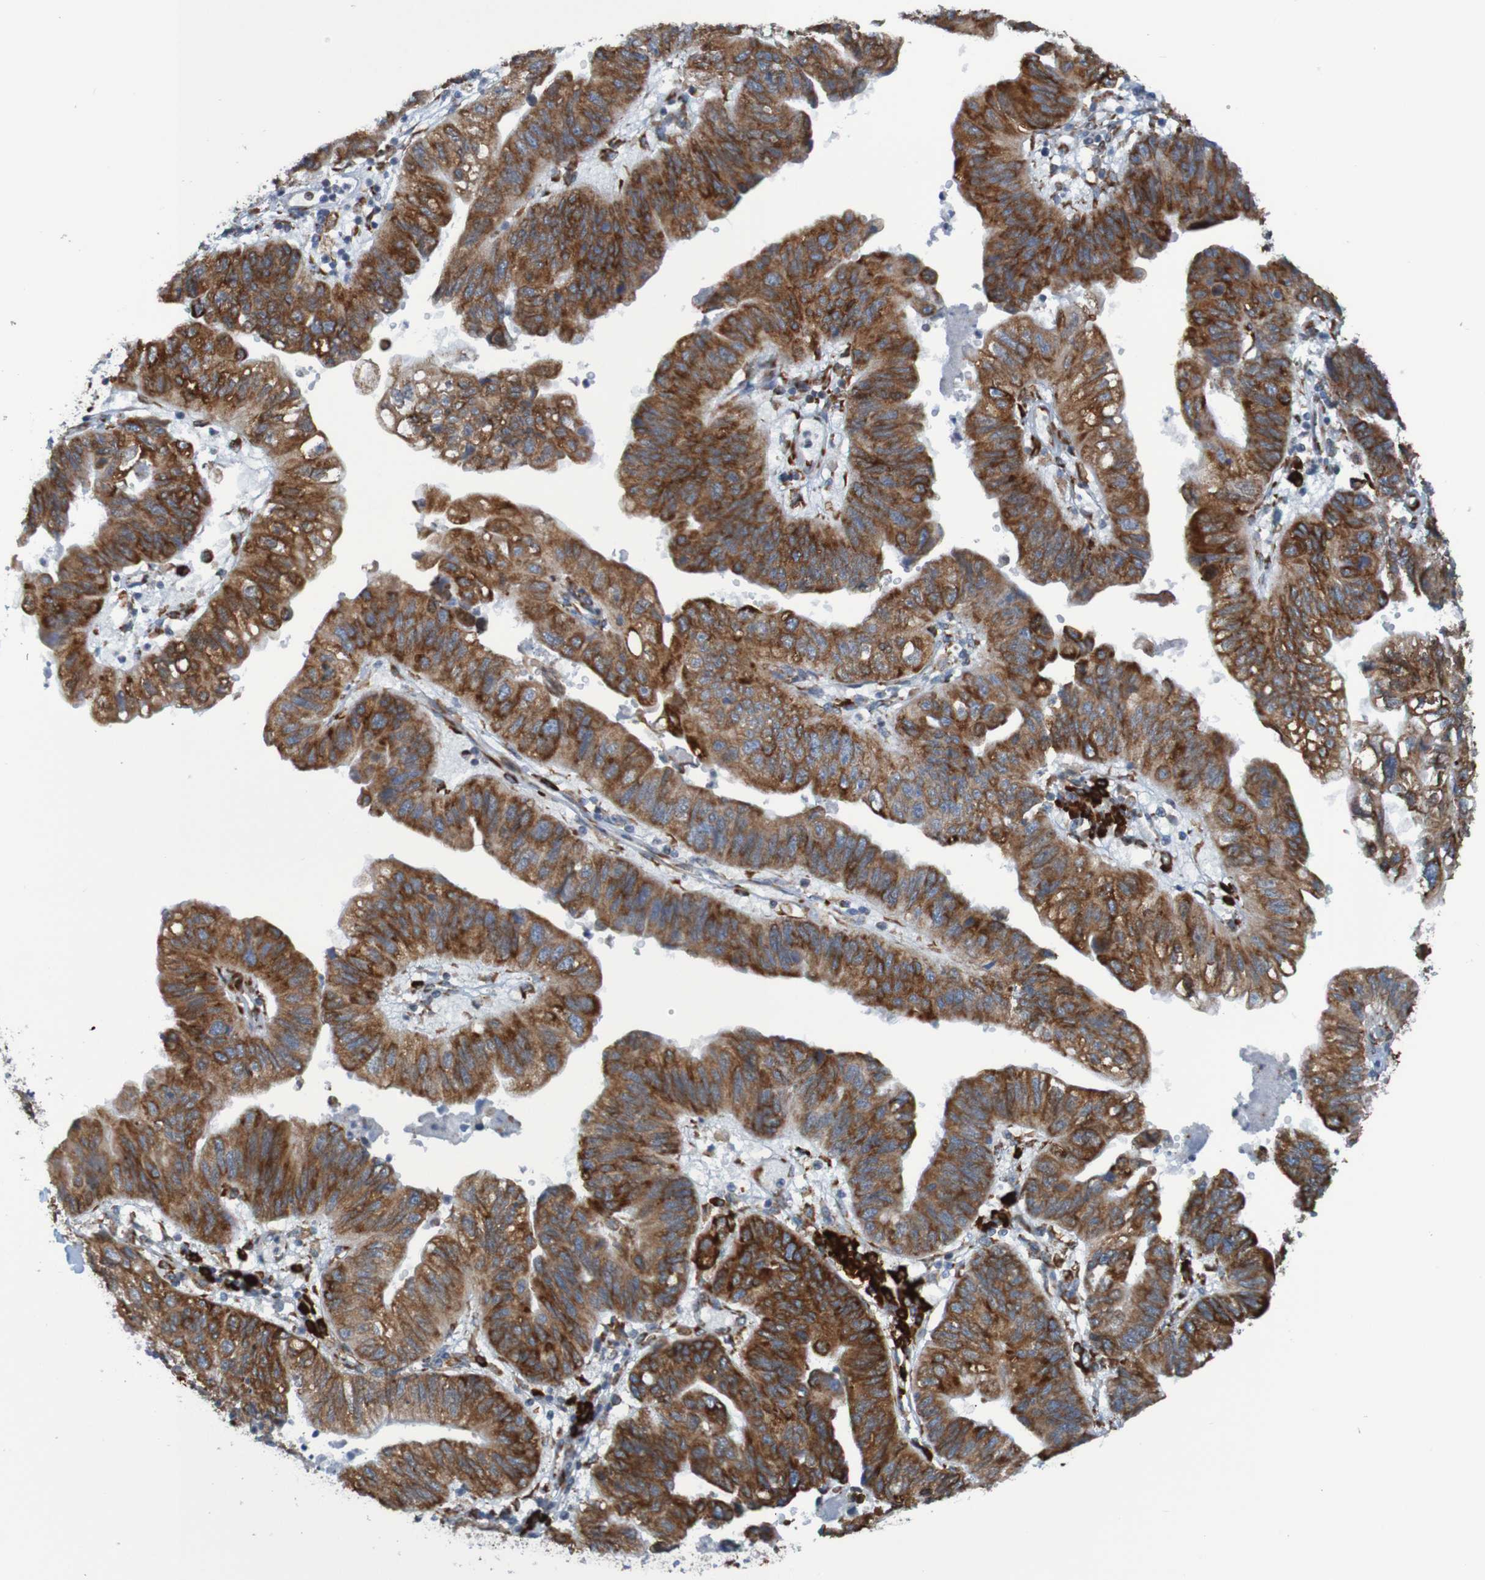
{"staining": {"intensity": "moderate", "quantity": ">75%", "location": "cytoplasmic/membranous"}, "tissue": "stomach cancer", "cell_type": "Tumor cells", "image_type": "cancer", "snomed": [{"axis": "morphology", "description": "Adenocarcinoma, NOS"}, {"axis": "topography", "description": "Stomach"}], "caption": "Adenocarcinoma (stomach) stained with a protein marker displays moderate staining in tumor cells.", "gene": "SSR1", "patient": {"sex": "male", "age": 59}}